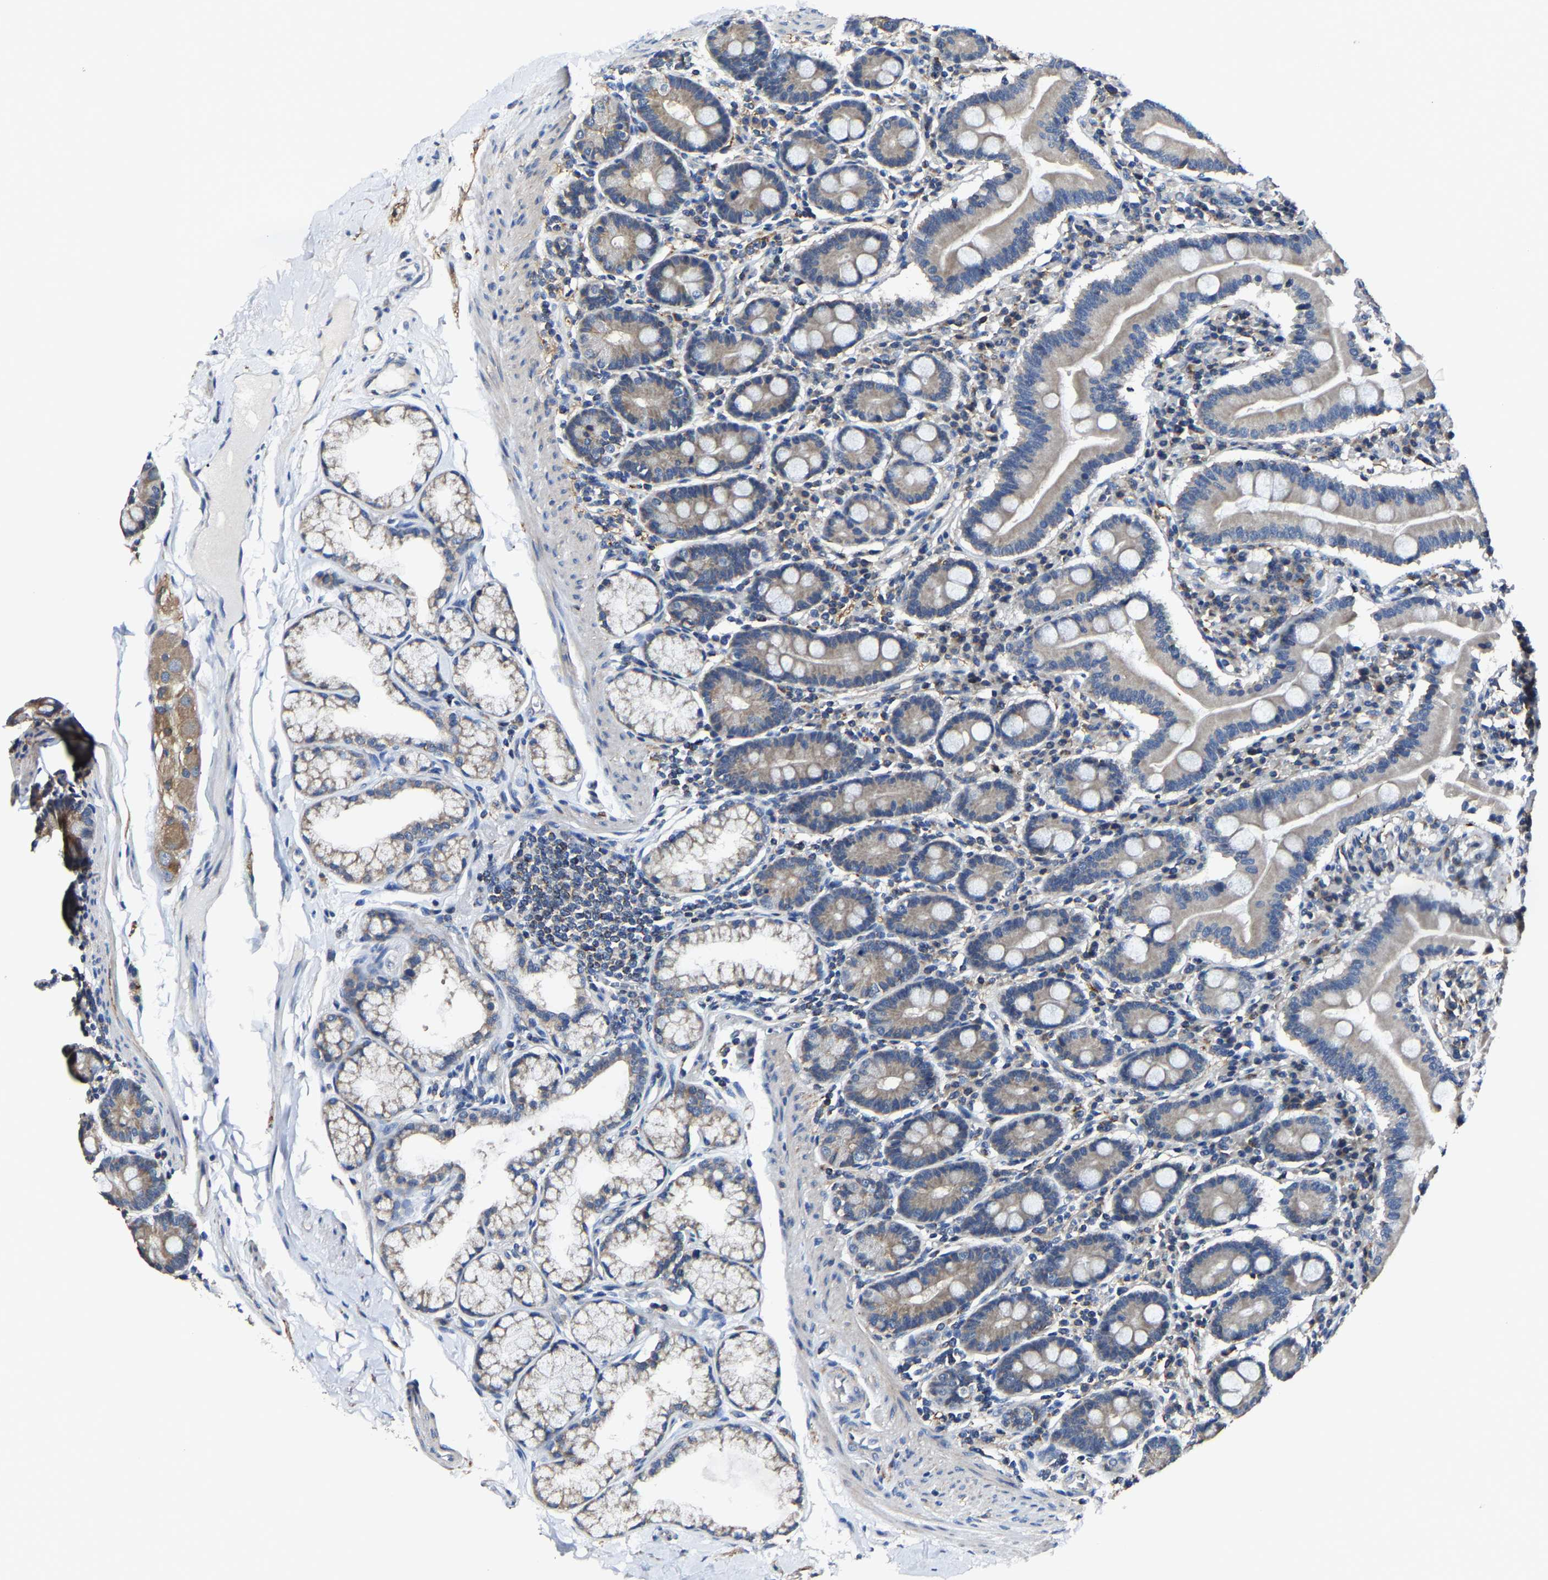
{"staining": {"intensity": "weak", "quantity": "<25%", "location": "cytoplasmic/membranous"}, "tissue": "duodenum", "cell_type": "Glandular cells", "image_type": "normal", "snomed": [{"axis": "morphology", "description": "Normal tissue, NOS"}, {"axis": "topography", "description": "Duodenum"}], "caption": "Immunohistochemistry of normal duodenum reveals no expression in glandular cells.", "gene": "AGK", "patient": {"sex": "male", "age": 50}}